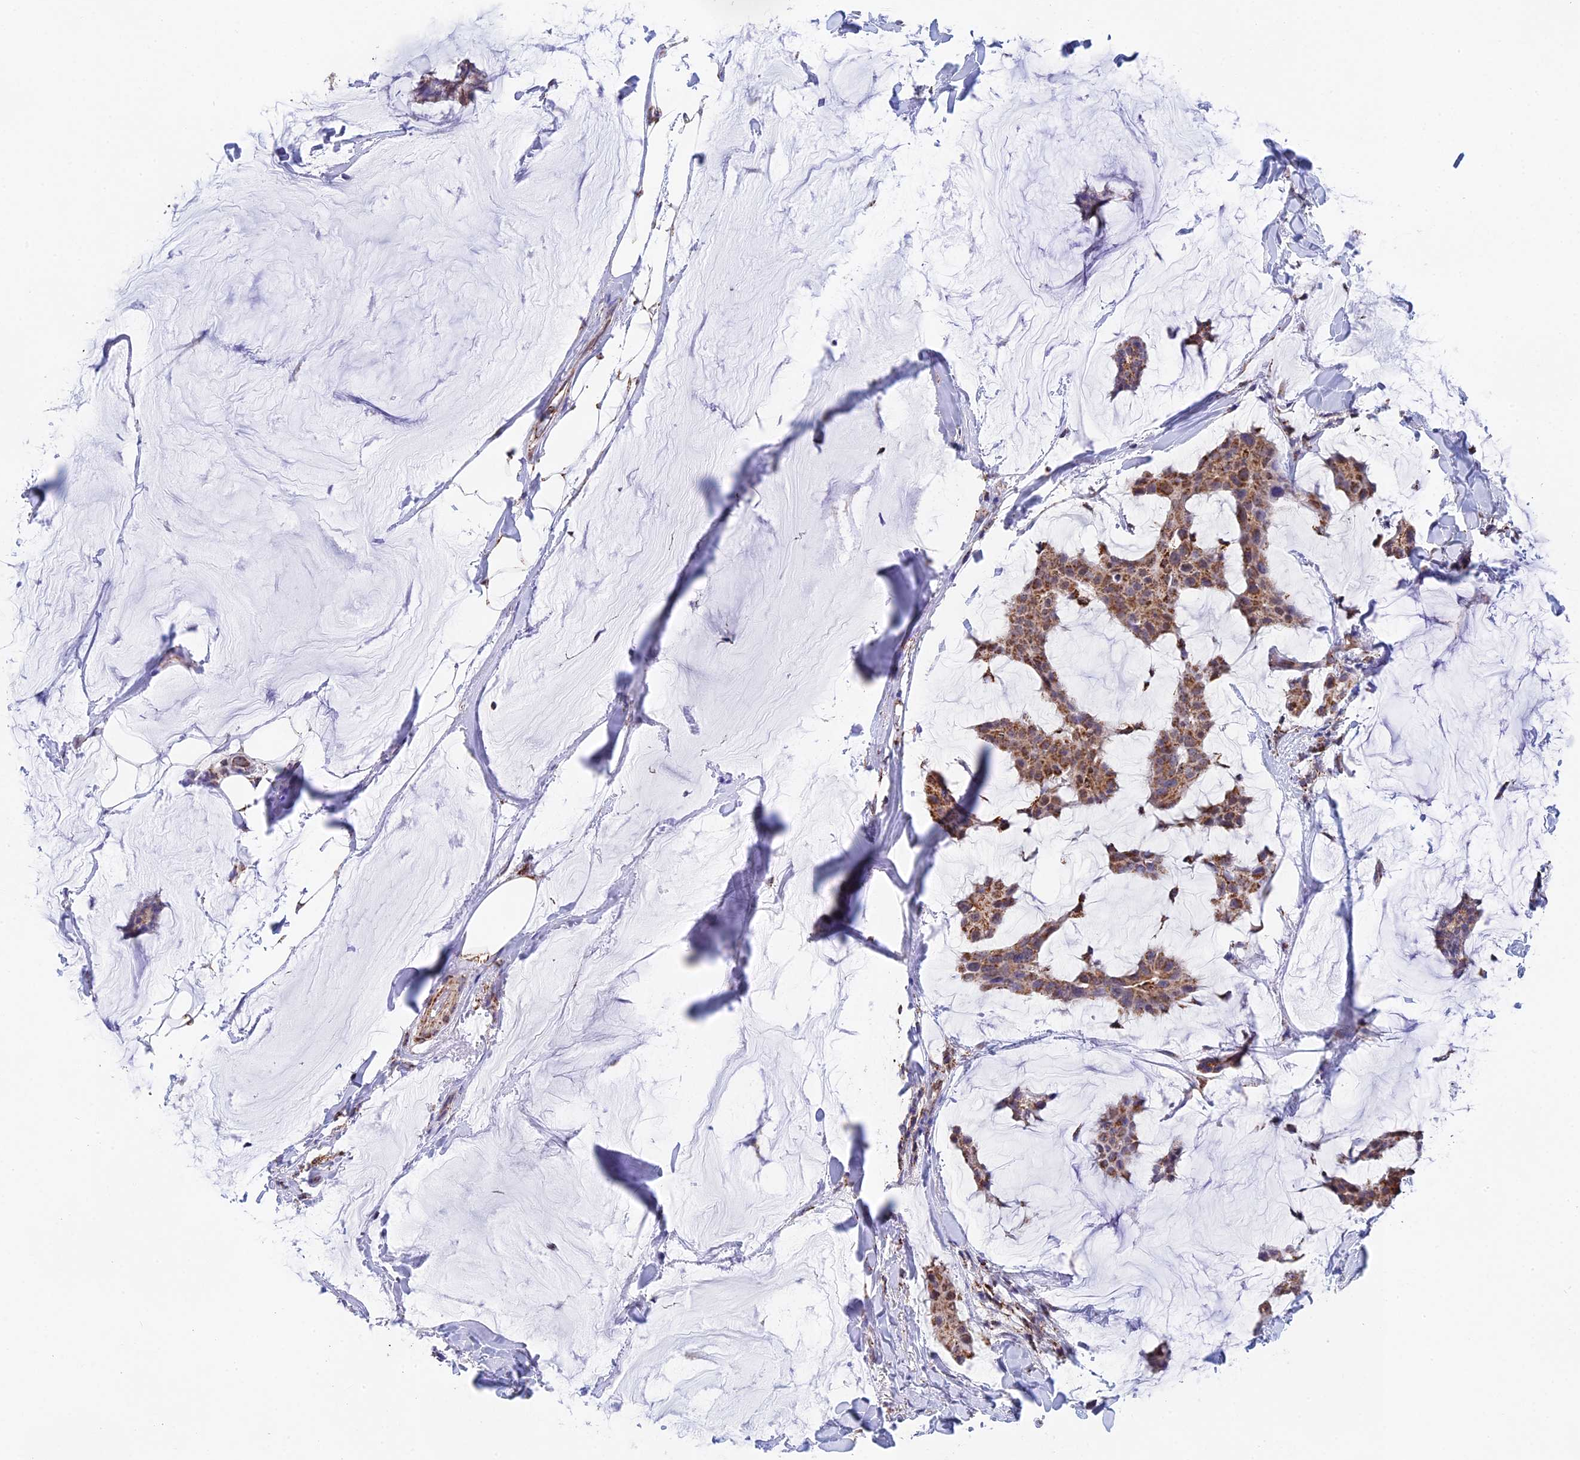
{"staining": {"intensity": "moderate", "quantity": ">75%", "location": "cytoplasmic/membranous"}, "tissue": "breast cancer", "cell_type": "Tumor cells", "image_type": "cancer", "snomed": [{"axis": "morphology", "description": "Duct carcinoma"}, {"axis": "topography", "description": "Breast"}], "caption": "Protein staining of invasive ductal carcinoma (breast) tissue exhibits moderate cytoplasmic/membranous staining in about >75% of tumor cells.", "gene": "CDC16", "patient": {"sex": "female", "age": 93}}